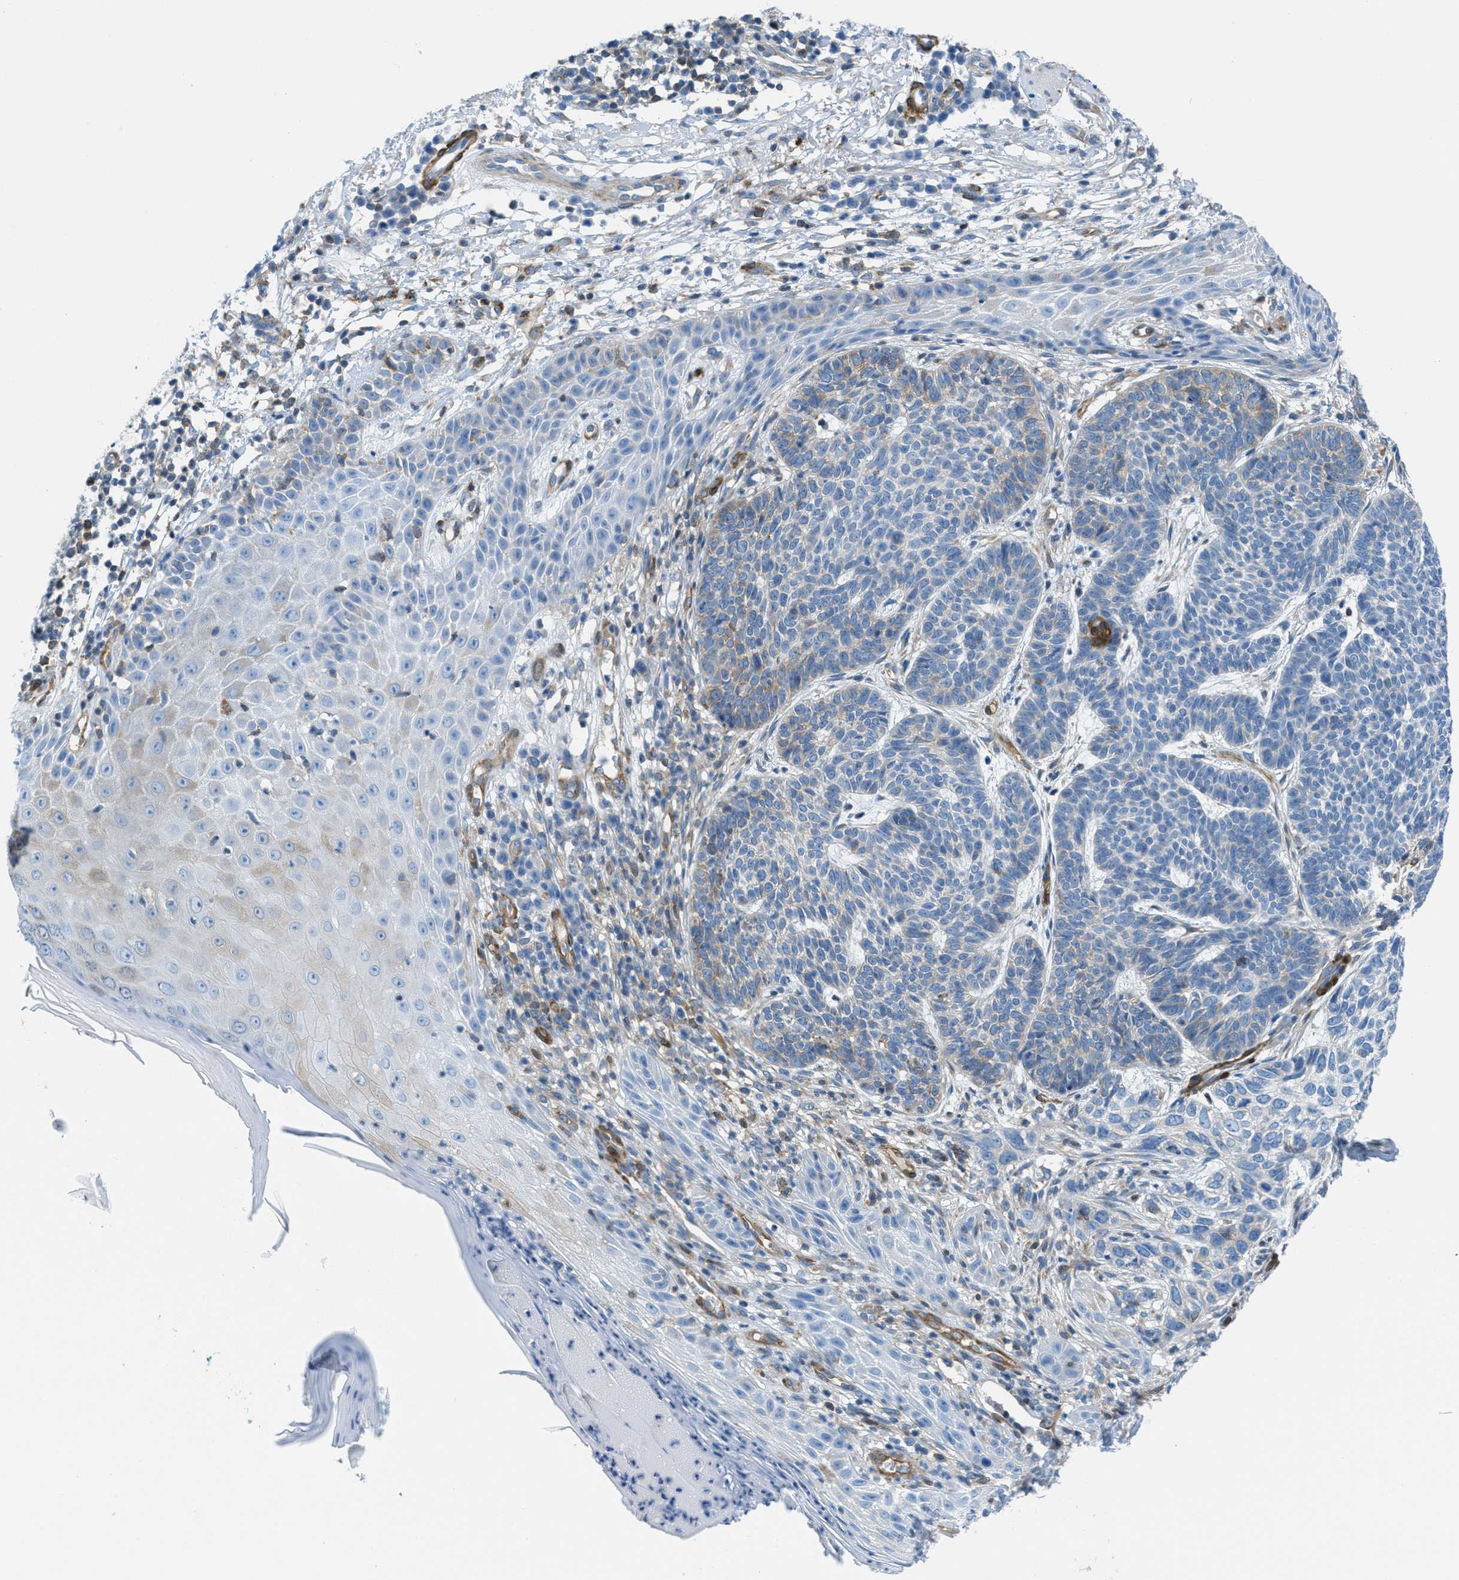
{"staining": {"intensity": "negative", "quantity": "none", "location": "none"}, "tissue": "skin cancer", "cell_type": "Tumor cells", "image_type": "cancer", "snomed": [{"axis": "morphology", "description": "Basal cell carcinoma"}, {"axis": "topography", "description": "Skin"}], "caption": "This is an immunohistochemistry histopathology image of basal cell carcinoma (skin). There is no staining in tumor cells.", "gene": "MAPRE2", "patient": {"sex": "female", "age": 64}}